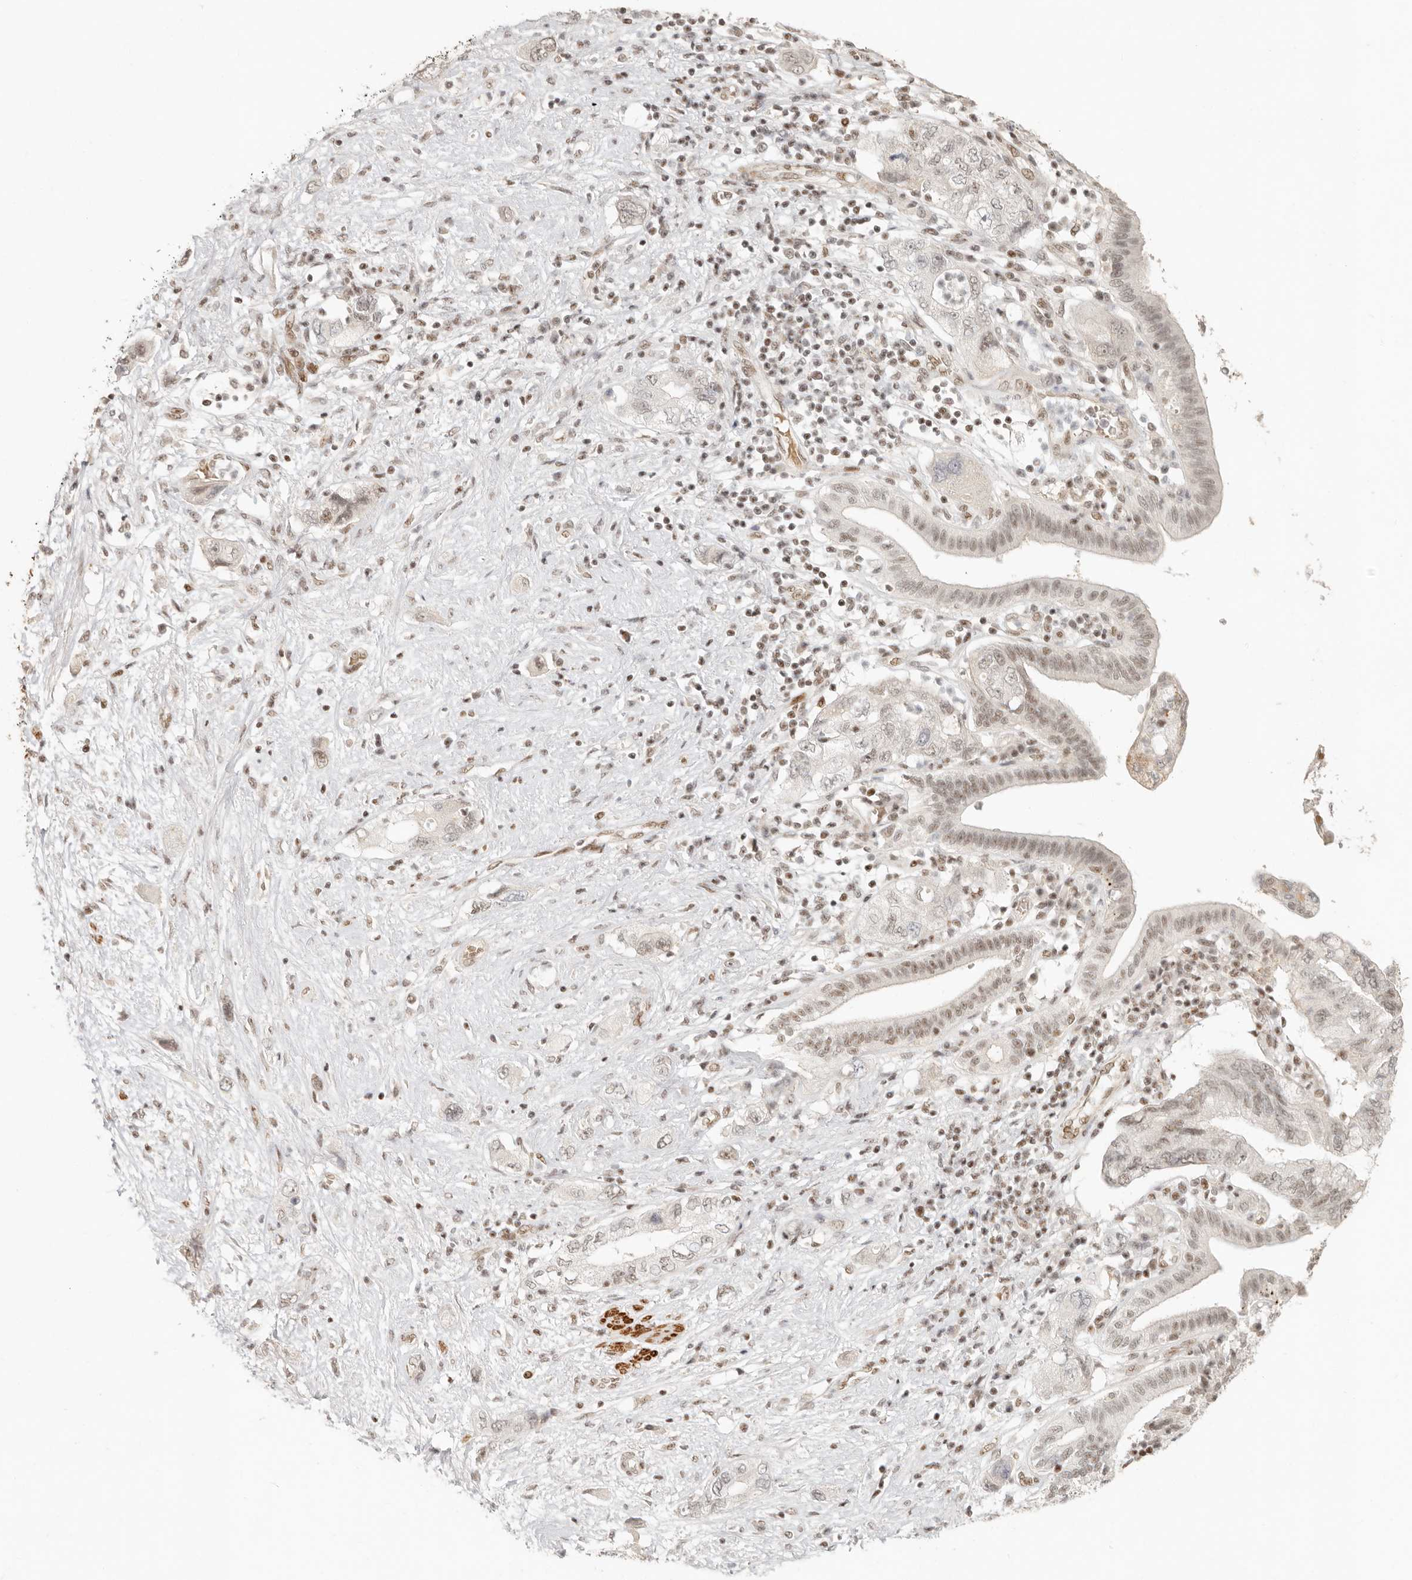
{"staining": {"intensity": "weak", "quantity": "25%-75%", "location": "nuclear"}, "tissue": "pancreatic cancer", "cell_type": "Tumor cells", "image_type": "cancer", "snomed": [{"axis": "morphology", "description": "Adenocarcinoma, NOS"}, {"axis": "topography", "description": "Pancreas"}], "caption": "IHC (DAB (3,3'-diaminobenzidine)) staining of pancreatic cancer (adenocarcinoma) demonstrates weak nuclear protein staining in about 25%-75% of tumor cells.", "gene": "GABPA", "patient": {"sex": "female", "age": 73}}